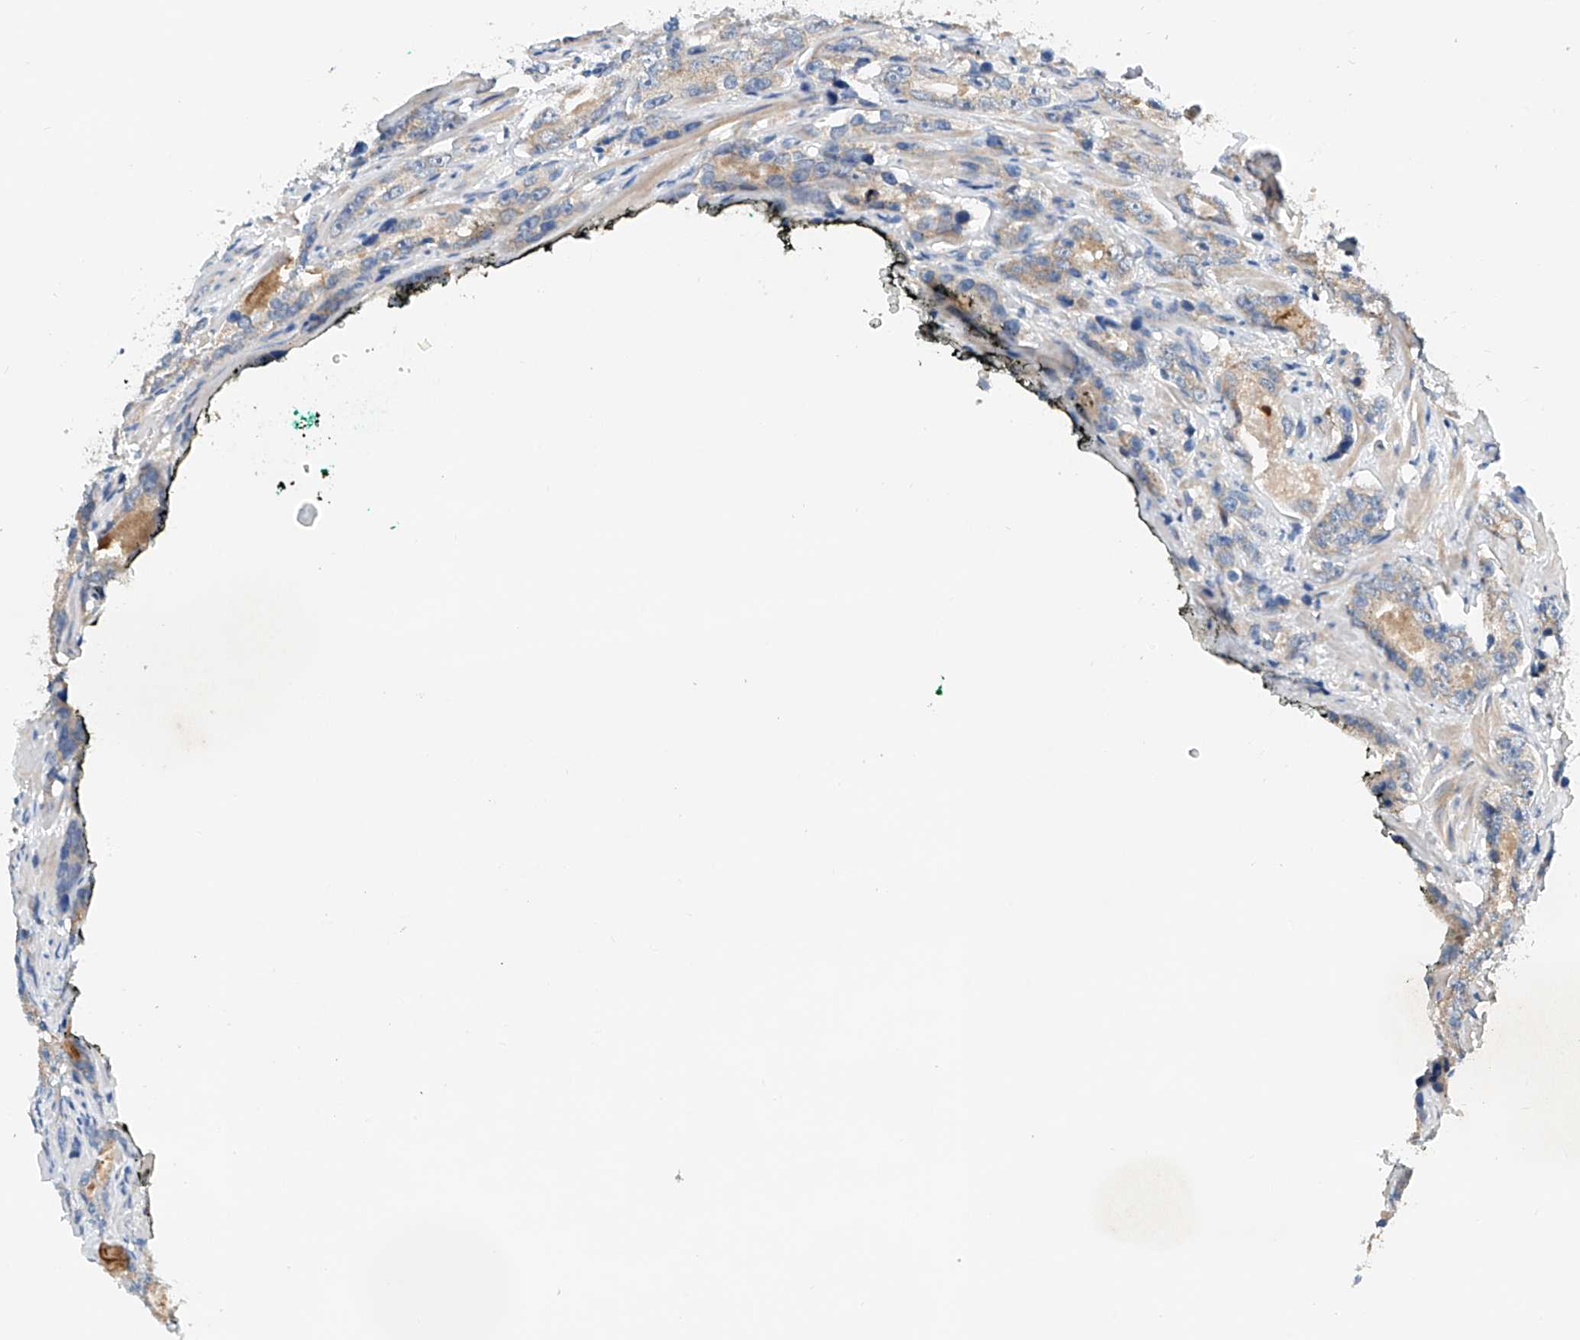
{"staining": {"intensity": "weak", "quantity": ">75%", "location": "cytoplasmic/membranous"}, "tissue": "prostate cancer", "cell_type": "Tumor cells", "image_type": "cancer", "snomed": [{"axis": "morphology", "description": "Adenocarcinoma, High grade"}, {"axis": "topography", "description": "Prostate"}], "caption": "Protein expression by IHC shows weak cytoplasmic/membranous expression in approximately >75% of tumor cells in prostate cancer. (Stains: DAB in brown, nuclei in blue, Microscopy: brightfield microscopy at high magnification).", "gene": "GPC4", "patient": {"sex": "male", "age": 62}}